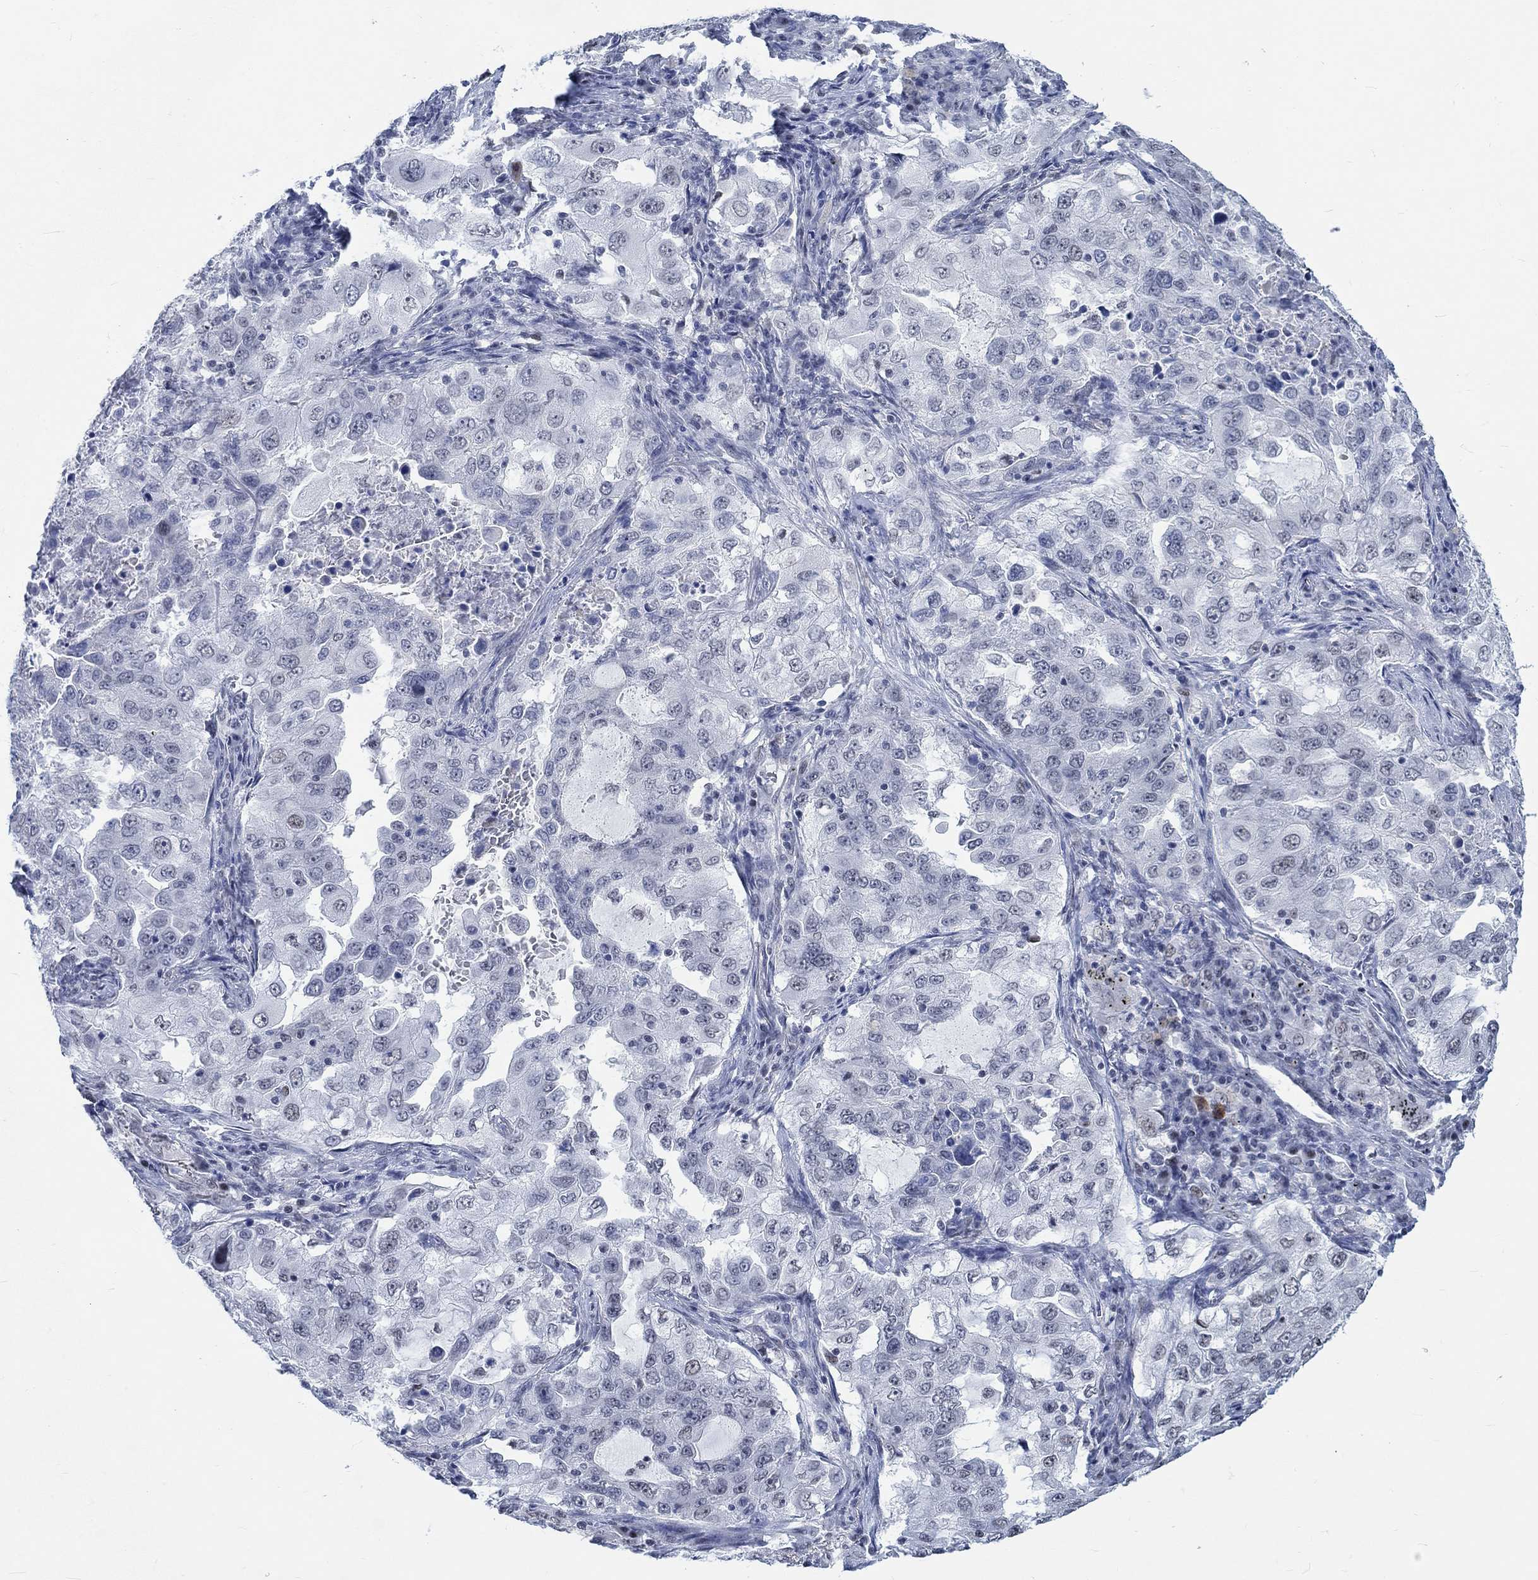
{"staining": {"intensity": "negative", "quantity": "none", "location": "none"}, "tissue": "lung cancer", "cell_type": "Tumor cells", "image_type": "cancer", "snomed": [{"axis": "morphology", "description": "Adenocarcinoma, NOS"}, {"axis": "topography", "description": "Lung"}], "caption": "An immunohistochemistry (IHC) photomicrograph of lung adenocarcinoma is shown. There is no staining in tumor cells of lung adenocarcinoma.", "gene": "KCNH8", "patient": {"sex": "female", "age": 61}}